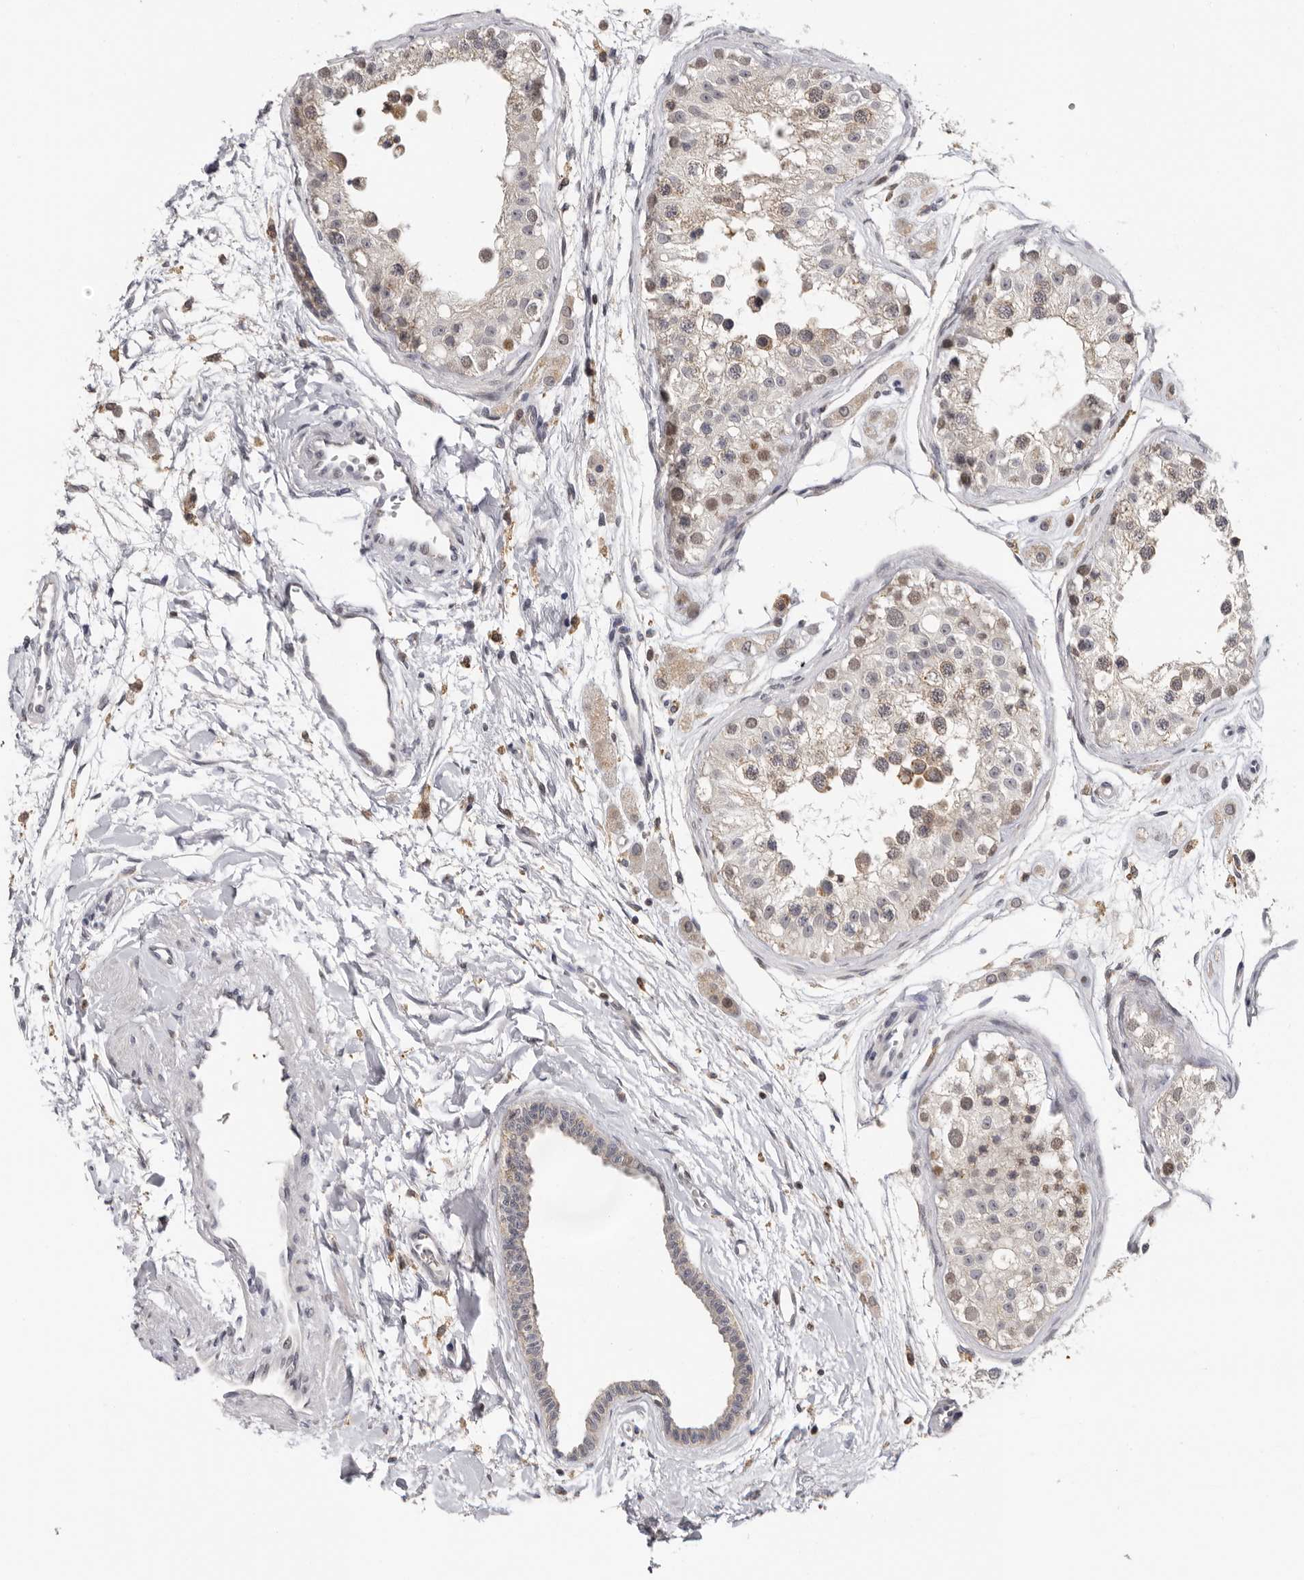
{"staining": {"intensity": "moderate", "quantity": "<25%", "location": "cytoplasmic/membranous,nuclear"}, "tissue": "testis", "cell_type": "Cells in seminiferous ducts", "image_type": "normal", "snomed": [{"axis": "morphology", "description": "Normal tissue, NOS"}, {"axis": "morphology", "description": "Adenocarcinoma, metastatic, NOS"}, {"axis": "topography", "description": "Testis"}], "caption": "Unremarkable testis exhibits moderate cytoplasmic/membranous,nuclear positivity in approximately <25% of cells in seminiferous ducts, visualized by immunohistochemistry.", "gene": "KIF2B", "patient": {"sex": "male", "age": 26}}